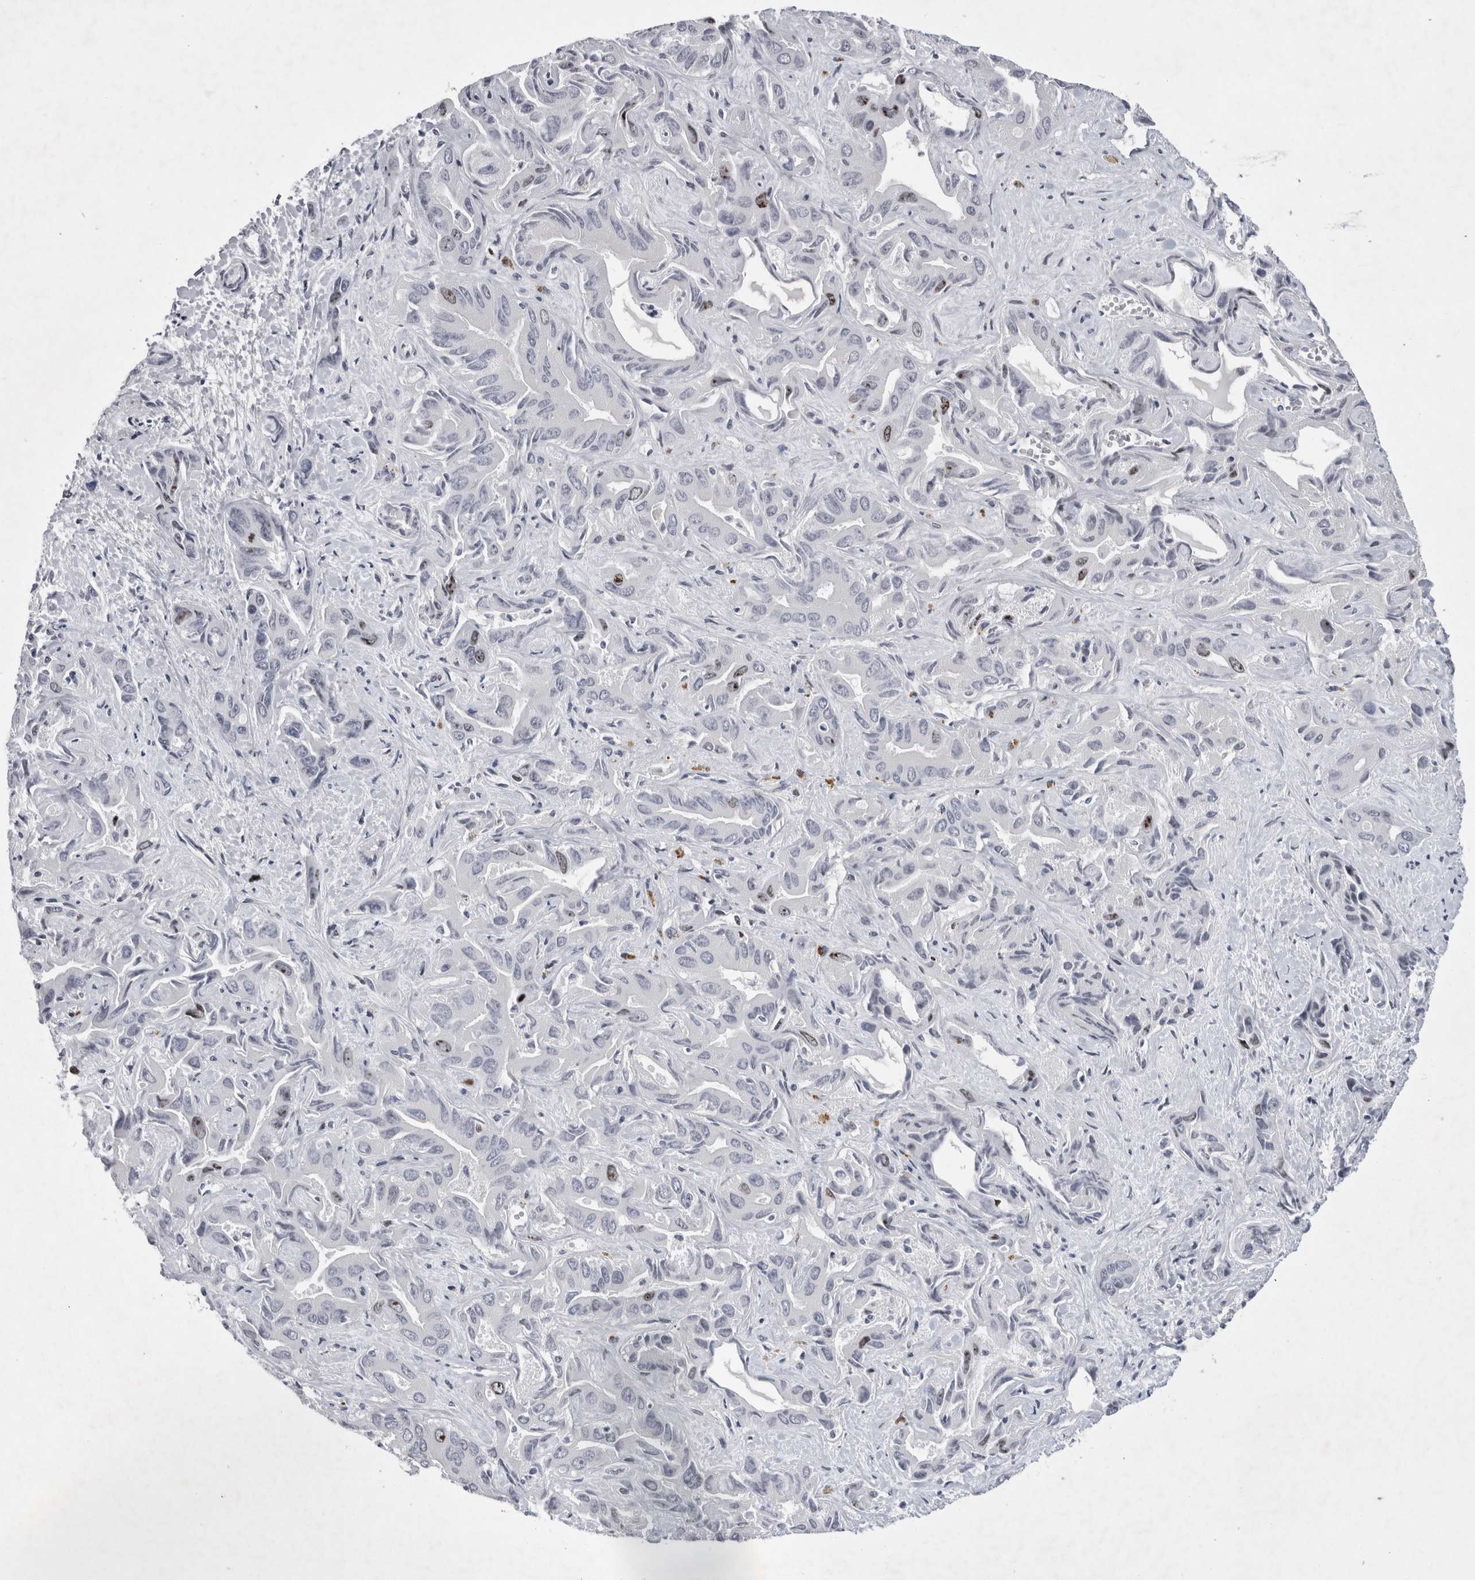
{"staining": {"intensity": "negative", "quantity": "none", "location": "none"}, "tissue": "liver cancer", "cell_type": "Tumor cells", "image_type": "cancer", "snomed": [{"axis": "morphology", "description": "Cholangiocarcinoma"}, {"axis": "topography", "description": "Liver"}], "caption": "There is no significant staining in tumor cells of liver cholangiocarcinoma.", "gene": "KIF18B", "patient": {"sex": "female", "age": 52}}